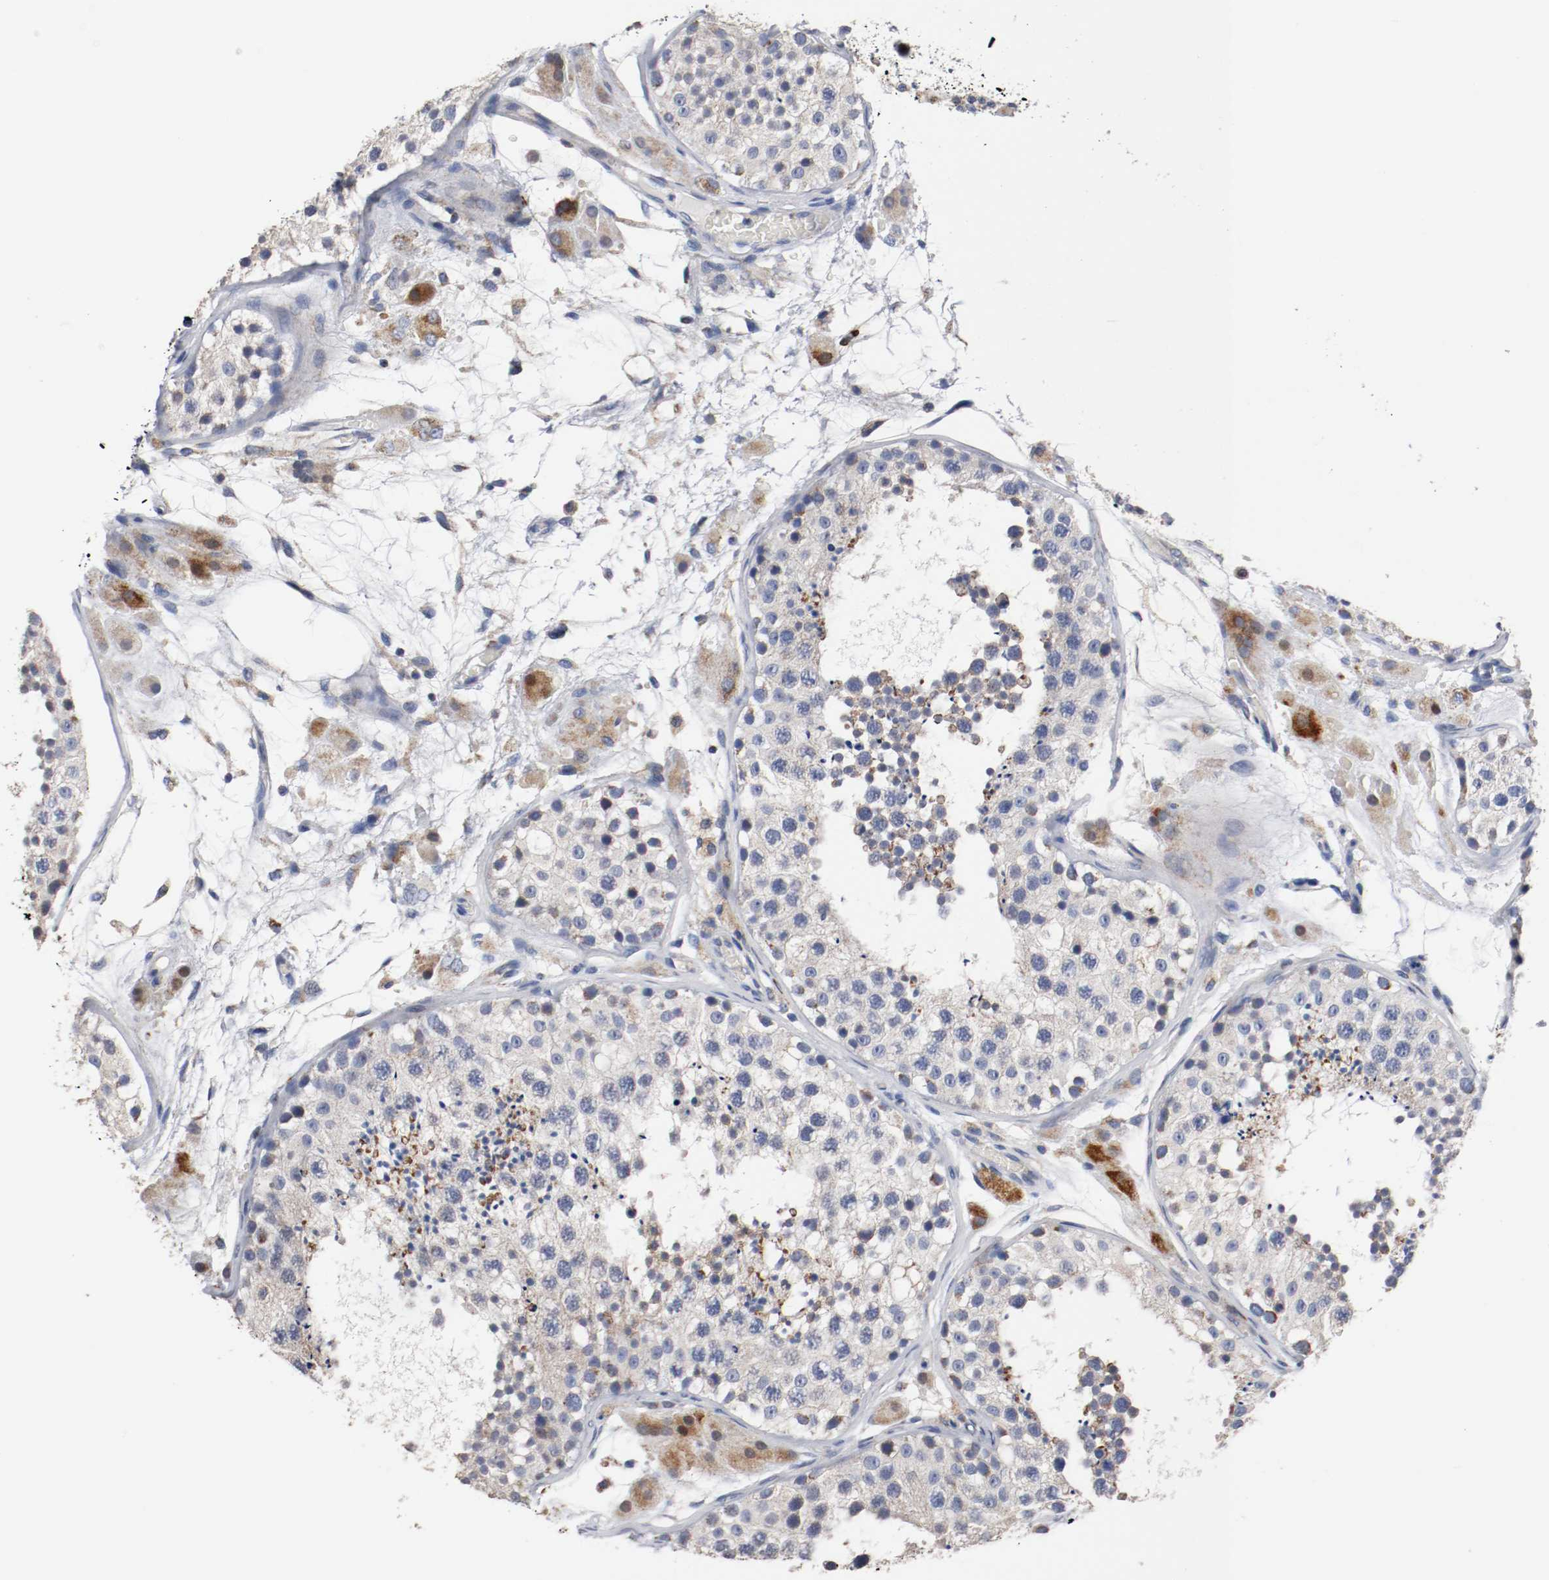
{"staining": {"intensity": "moderate", "quantity": "<25%", "location": "cytoplasmic/membranous"}, "tissue": "testis", "cell_type": "Cells in seminiferous ducts", "image_type": "normal", "snomed": [{"axis": "morphology", "description": "Normal tissue, NOS"}, {"axis": "topography", "description": "Testis"}], "caption": "A high-resolution image shows IHC staining of unremarkable testis, which demonstrates moderate cytoplasmic/membranous expression in about <25% of cells in seminiferous ducts.", "gene": "TUBD1", "patient": {"sex": "male", "age": 26}}